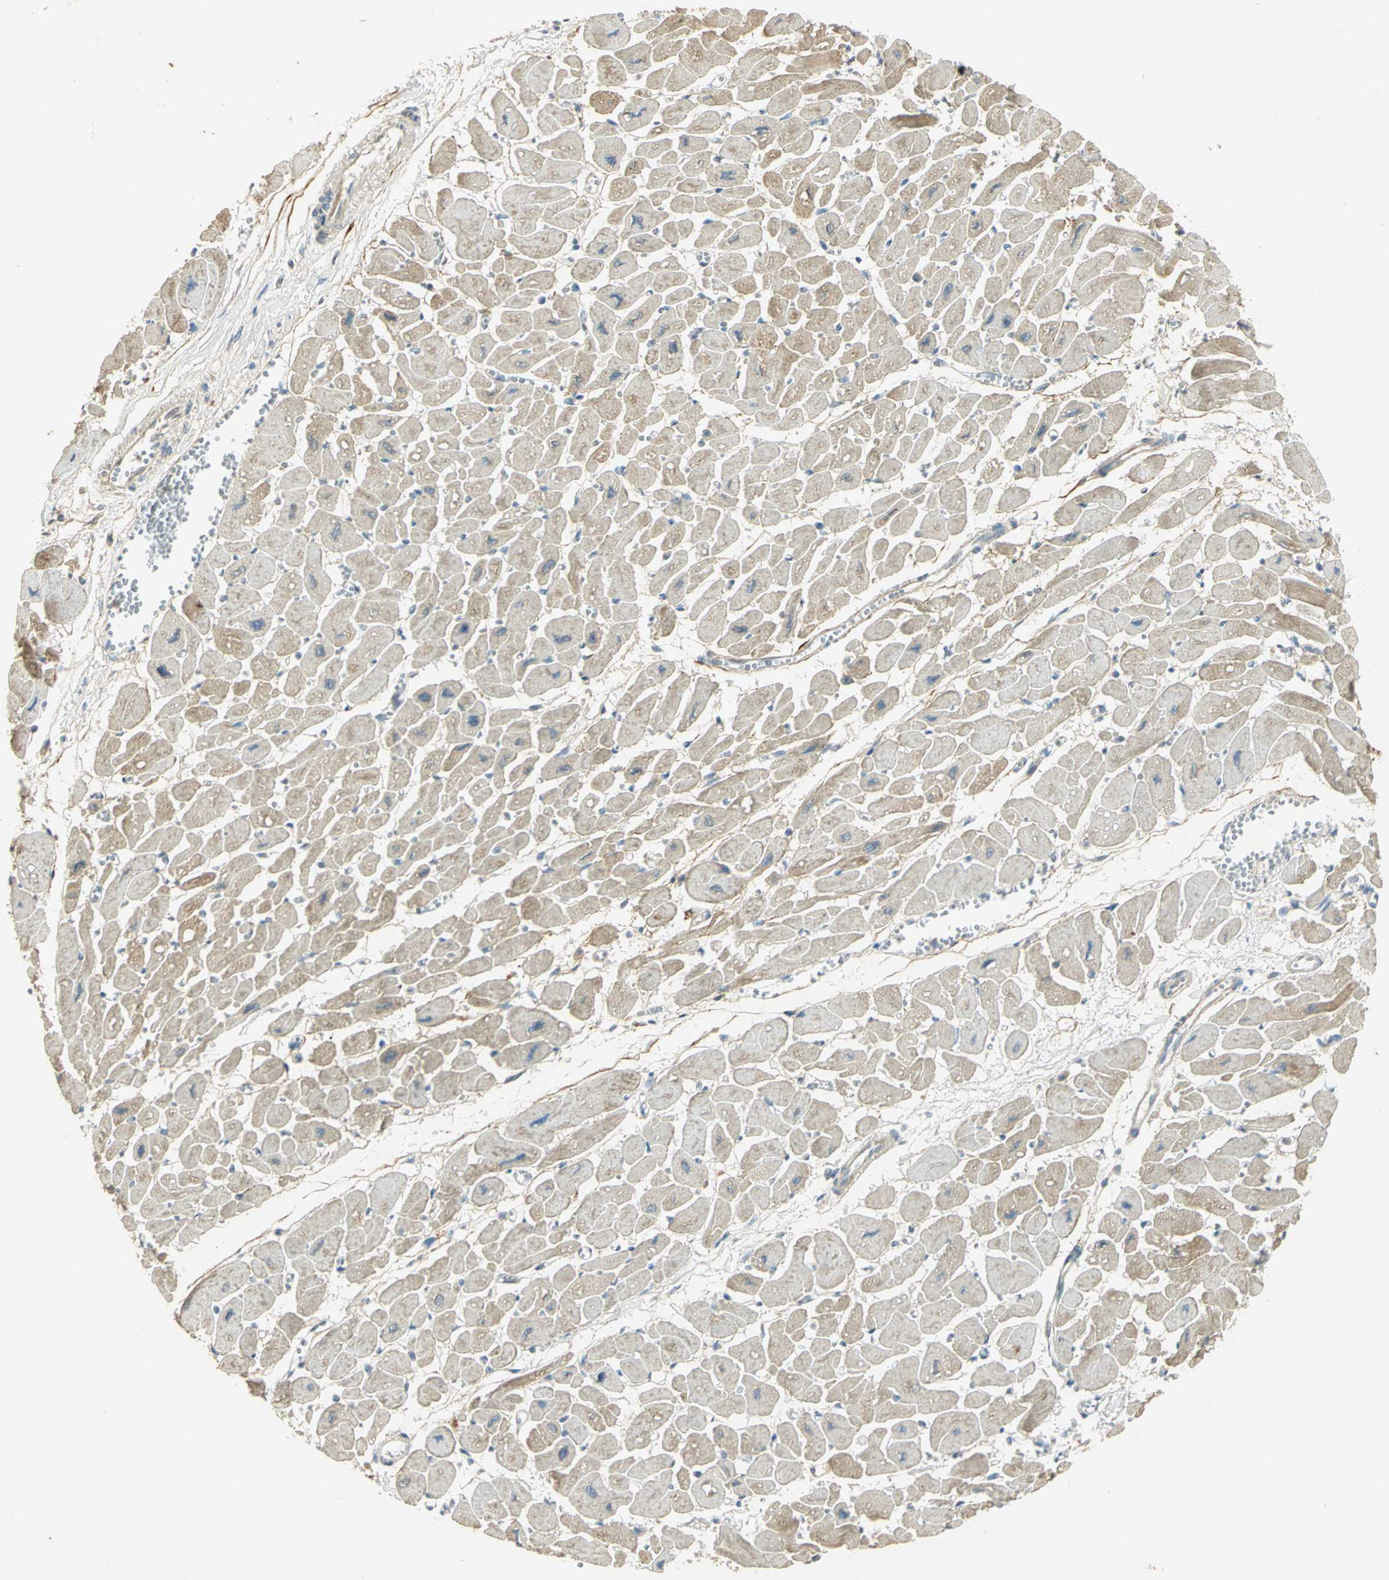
{"staining": {"intensity": "moderate", "quantity": "25%-75%", "location": "cytoplasmic/membranous"}, "tissue": "heart muscle", "cell_type": "Cardiomyocytes", "image_type": "normal", "snomed": [{"axis": "morphology", "description": "Normal tissue, NOS"}, {"axis": "topography", "description": "Heart"}], "caption": "Heart muscle stained with a brown dye demonstrates moderate cytoplasmic/membranous positive expression in about 25%-75% of cardiomyocytes.", "gene": "BIRC2", "patient": {"sex": "female", "age": 54}}